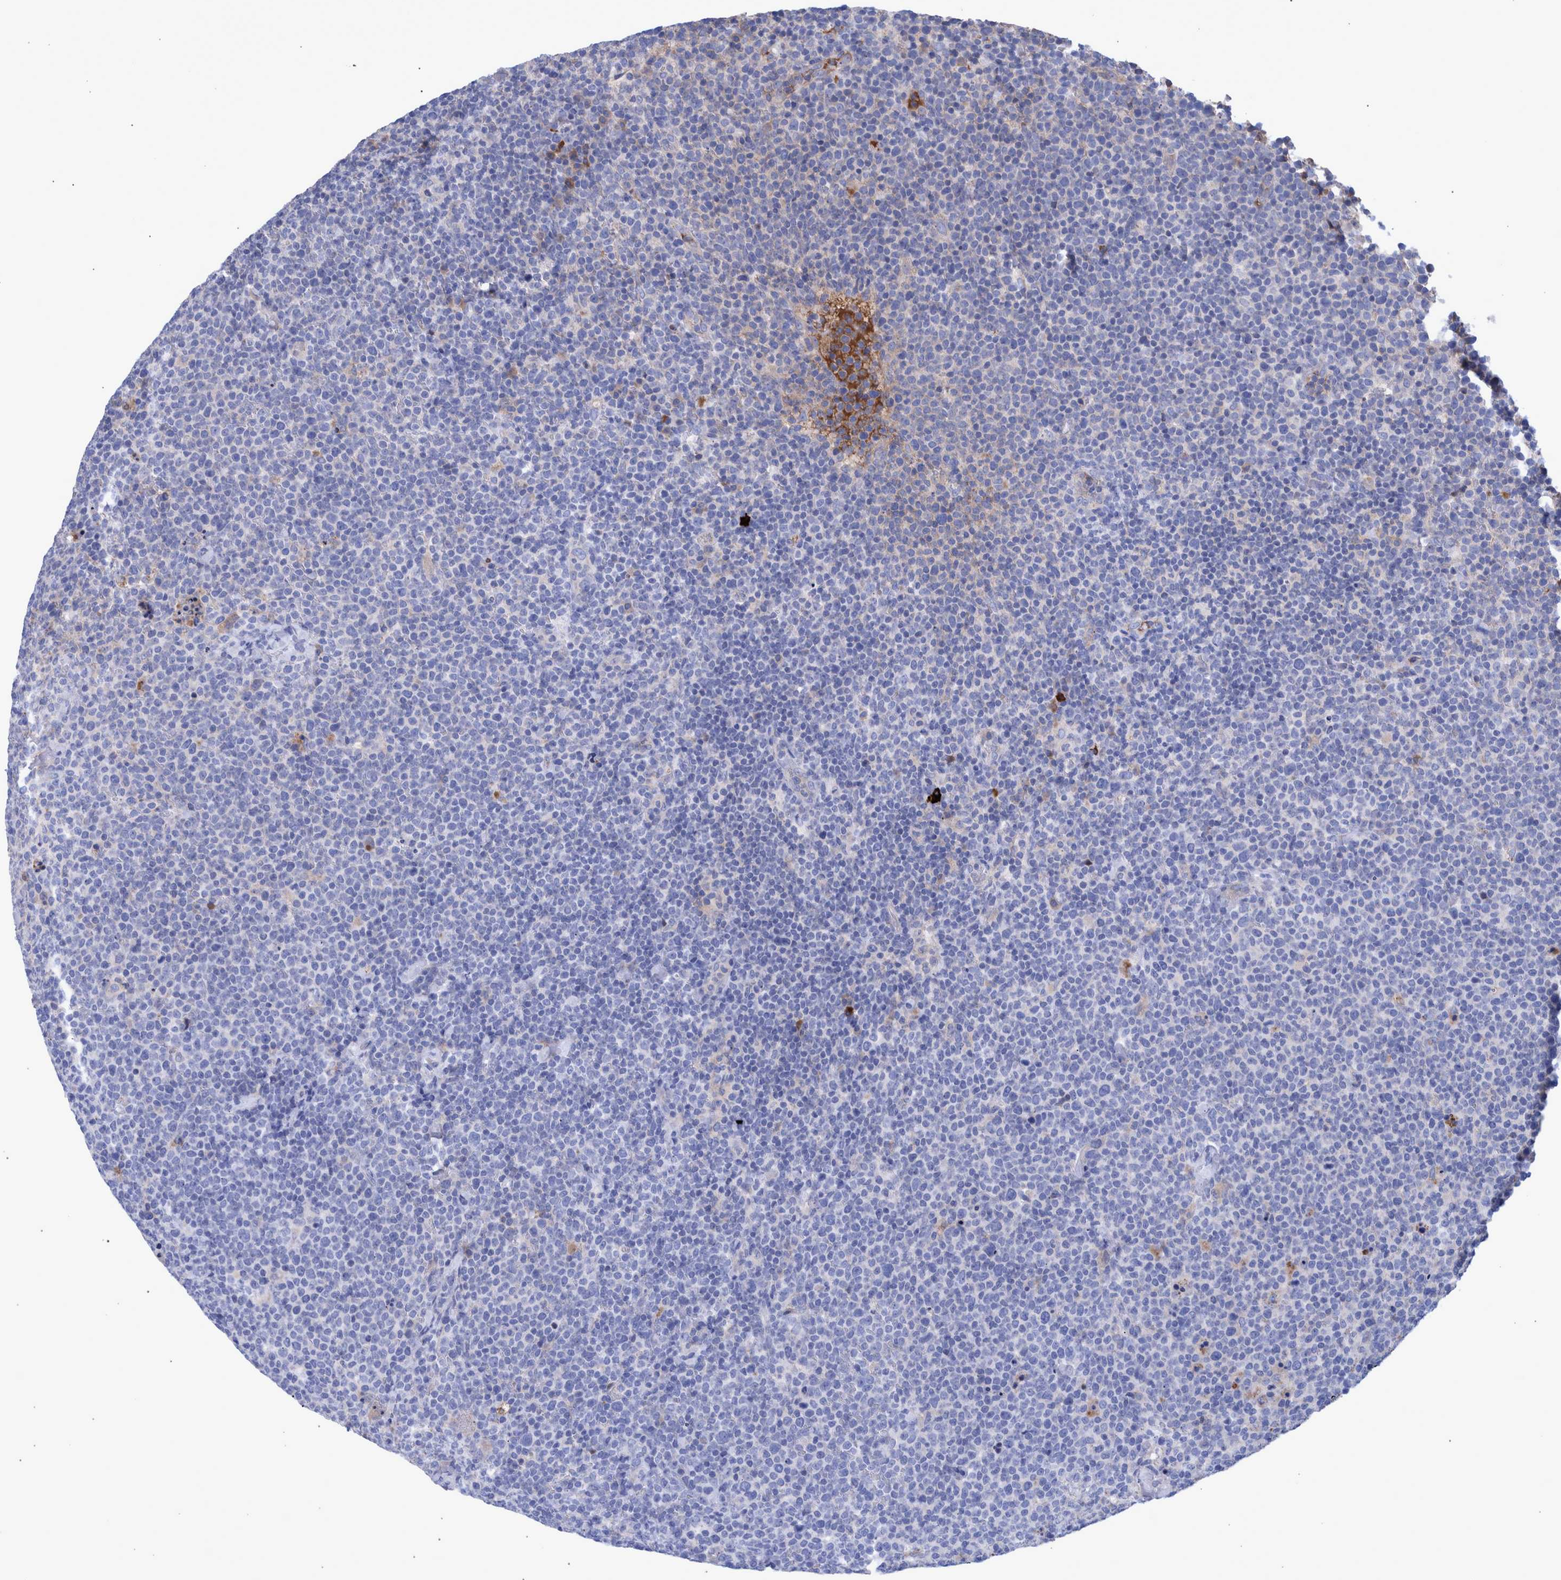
{"staining": {"intensity": "negative", "quantity": "none", "location": "none"}, "tissue": "lymphoma", "cell_type": "Tumor cells", "image_type": "cancer", "snomed": [{"axis": "morphology", "description": "Malignant lymphoma, non-Hodgkin's type, High grade"}, {"axis": "topography", "description": "Lymph node"}], "caption": "Immunohistochemistry (IHC) of human malignant lymphoma, non-Hodgkin's type (high-grade) demonstrates no positivity in tumor cells.", "gene": "DLL4", "patient": {"sex": "male", "age": 61}}